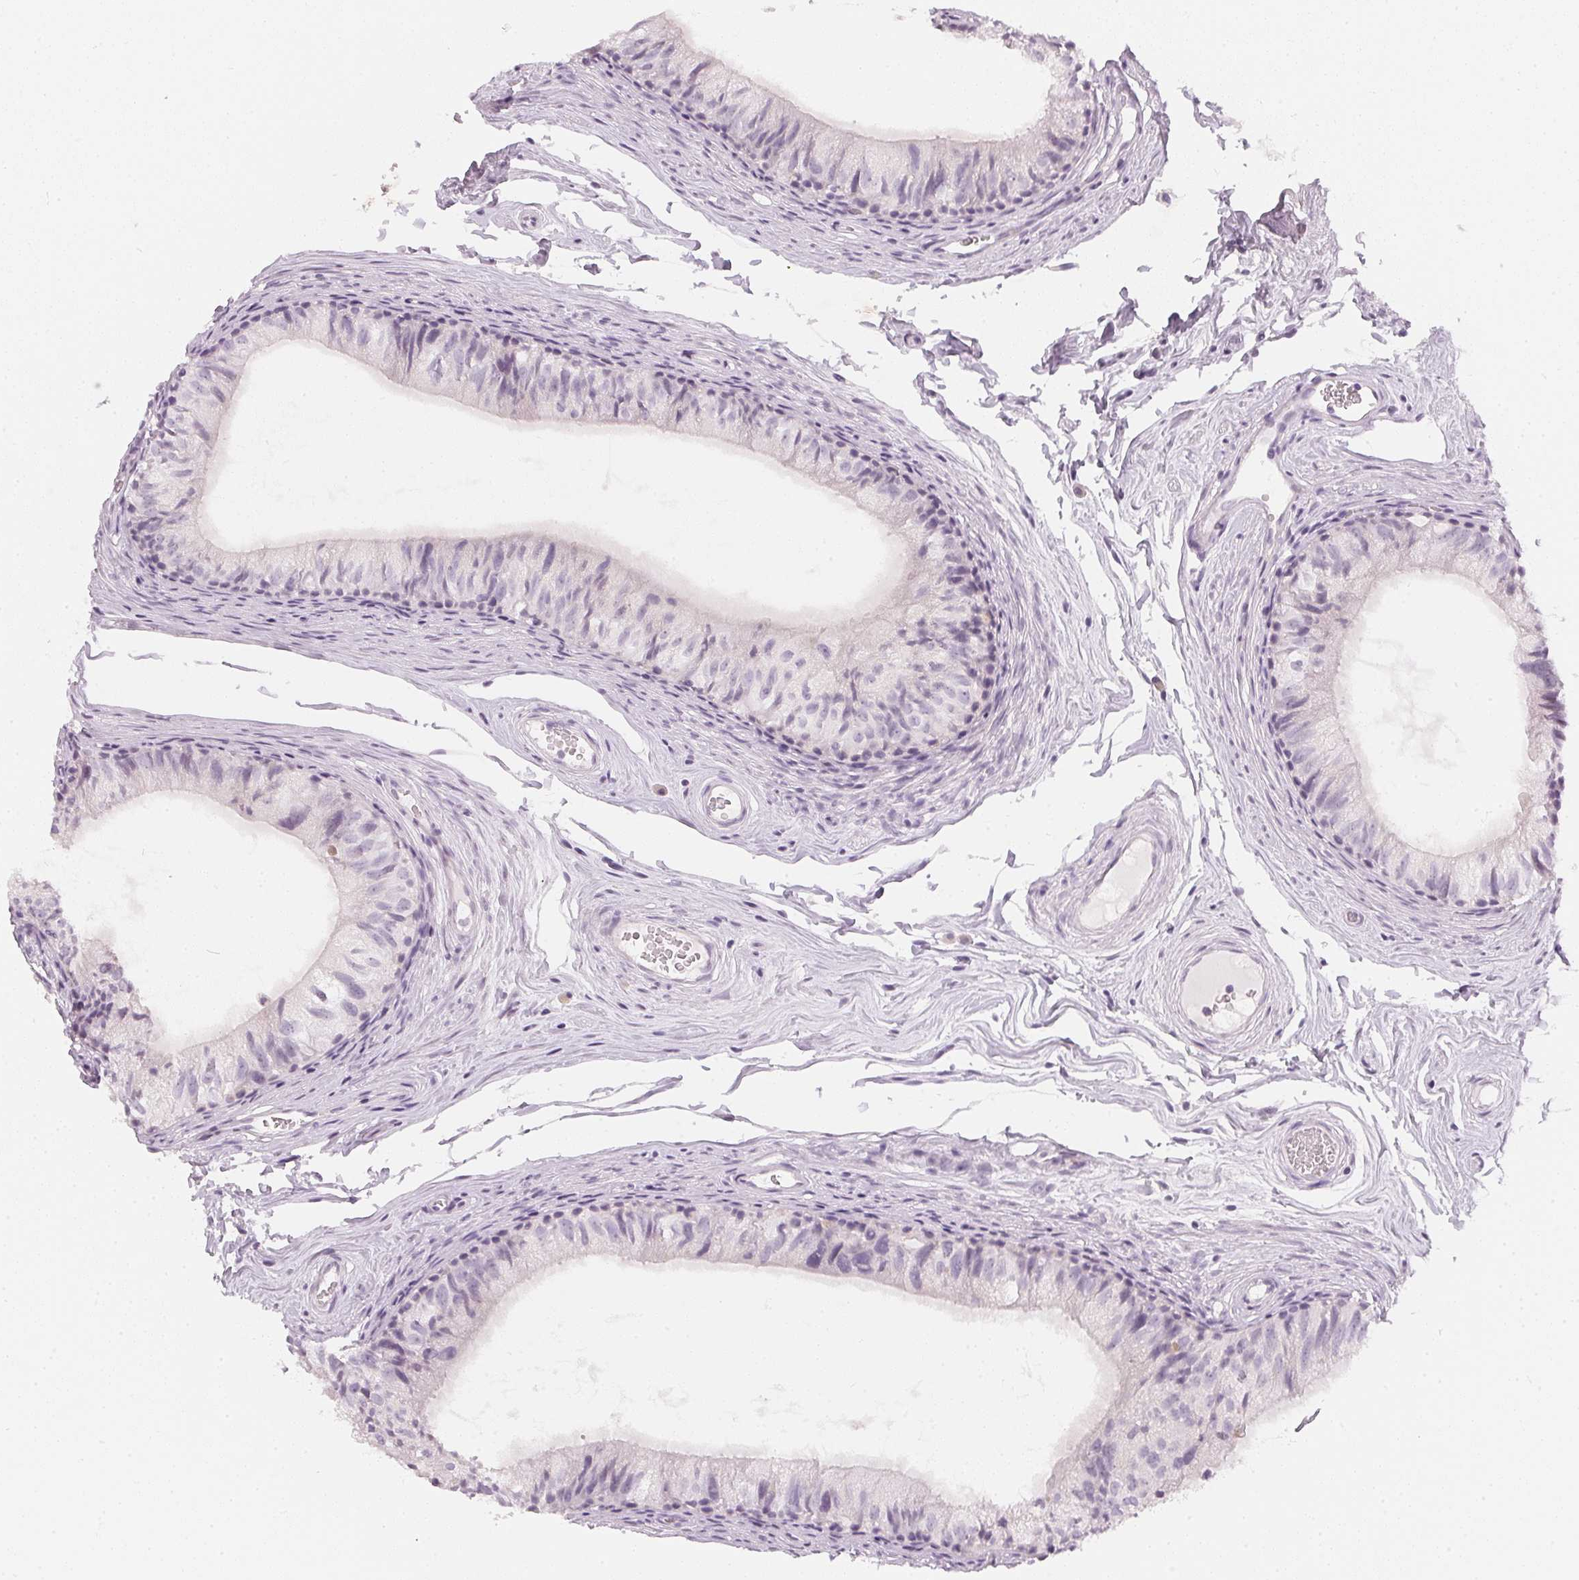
{"staining": {"intensity": "negative", "quantity": "none", "location": "none"}, "tissue": "epididymis", "cell_type": "Glandular cells", "image_type": "normal", "snomed": [{"axis": "morphology", "description": "Normal tissue, NOS"}, {"axis": "topography", "description": "Epididymis"}], "caption": "Histopathology image shows no significant protein expression in glandular cells of normal epididymis. (Brightfield microscopy of DAB immunohistochemistry (IHC) at high magnification).", "gene": "CHST4", "patient": {"sex": "male", "age": 45}}